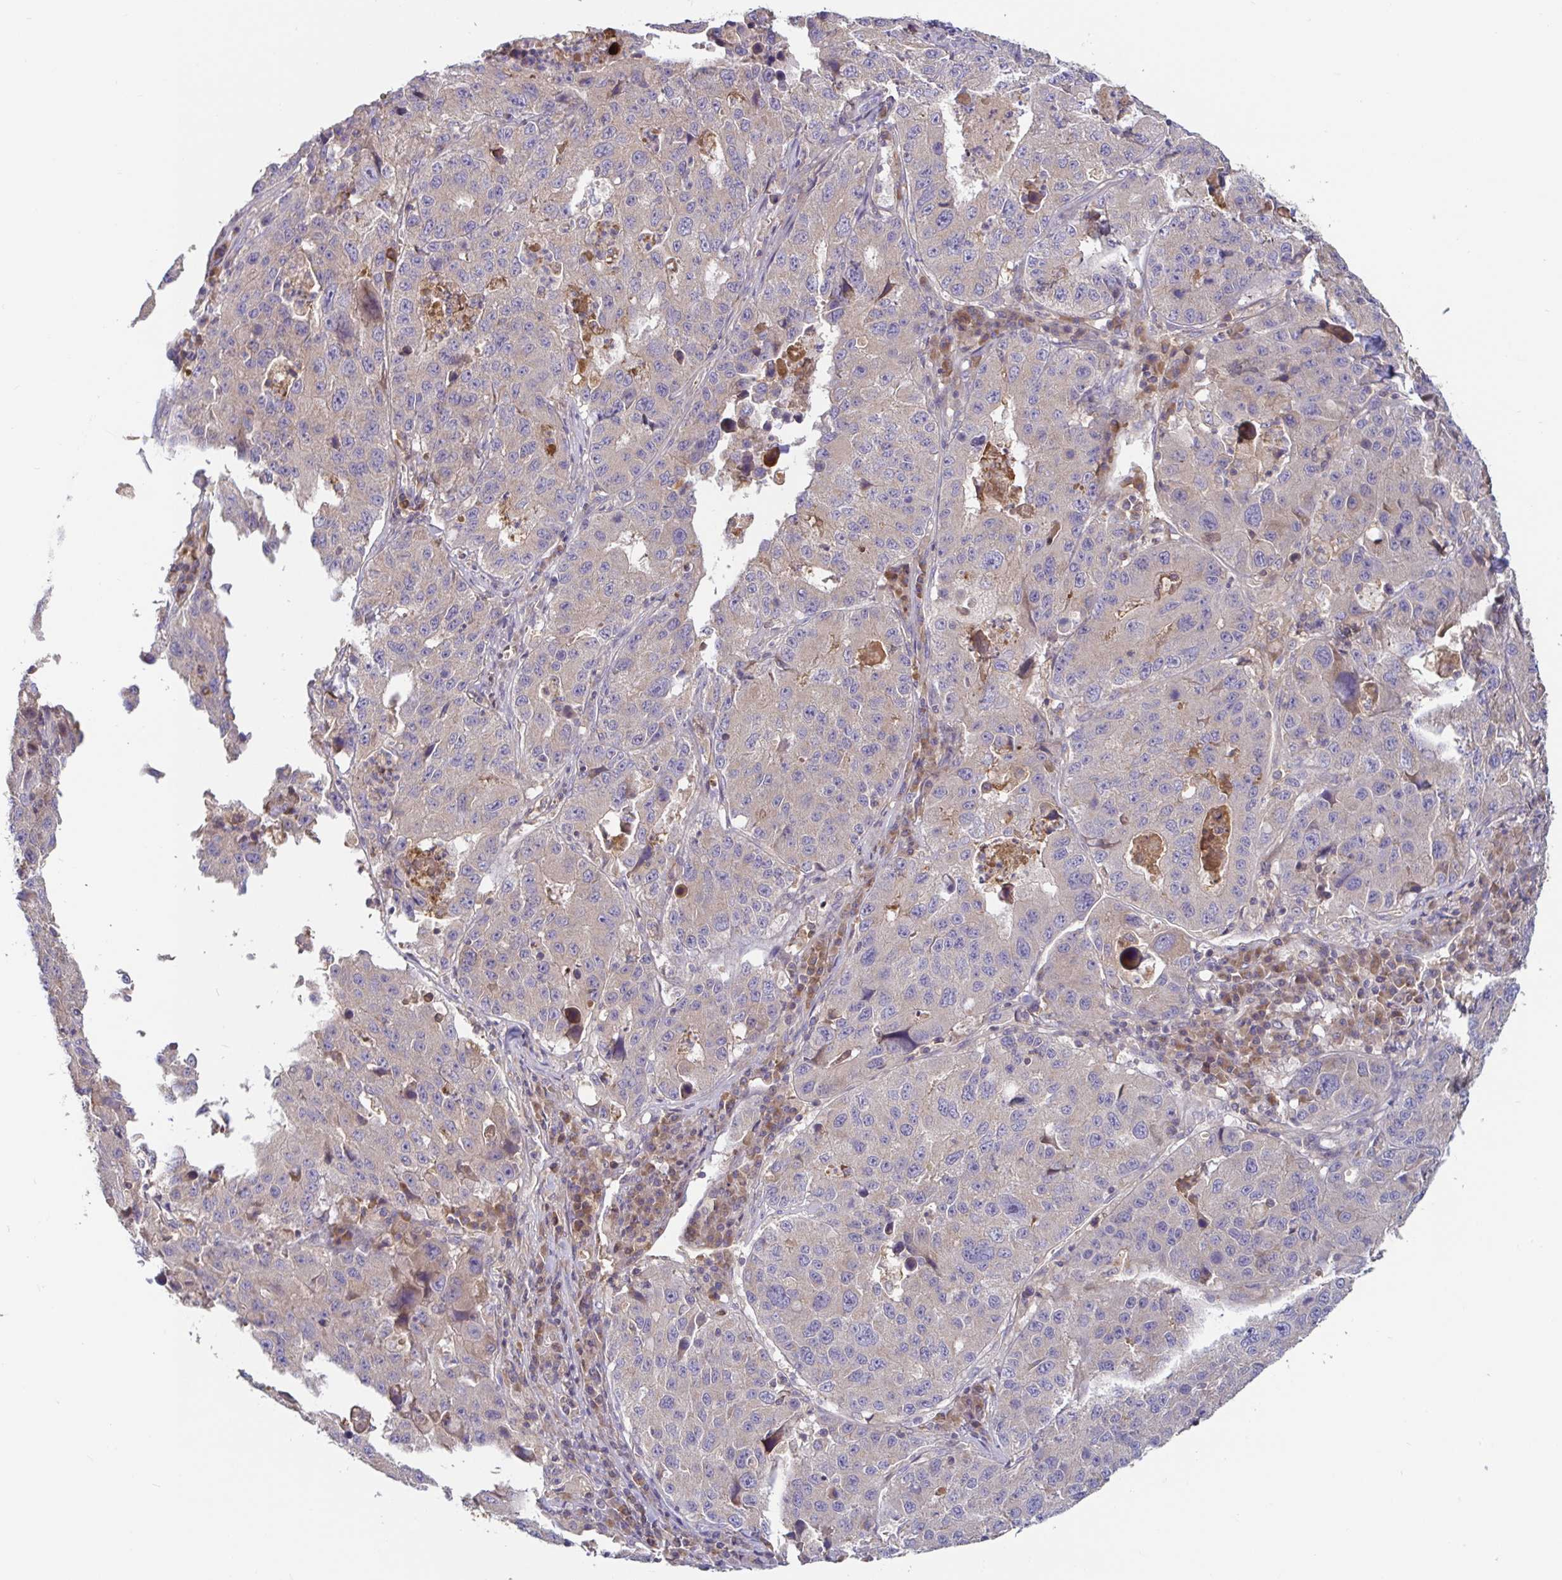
{"staining": {"intensity": "negative", "quantity": "none", "location": "none"}, "tissue": "stomach cancer", "cell_type": "Tumor cells", "image_type": "cancer", "snomed": [{"axis": "morphology", "description": "Adenocarcinoma, NOS"}, {"axis": "topography", "description": "Stomach"}], "caption": "Tumor cells show no significant protein expression in stomach adenocarcinoma. (Immunohistochemistry, brightfield microscopy, high magnification).", "gene": "LARP1", "patient": {"sex": "male", "age": 71}}